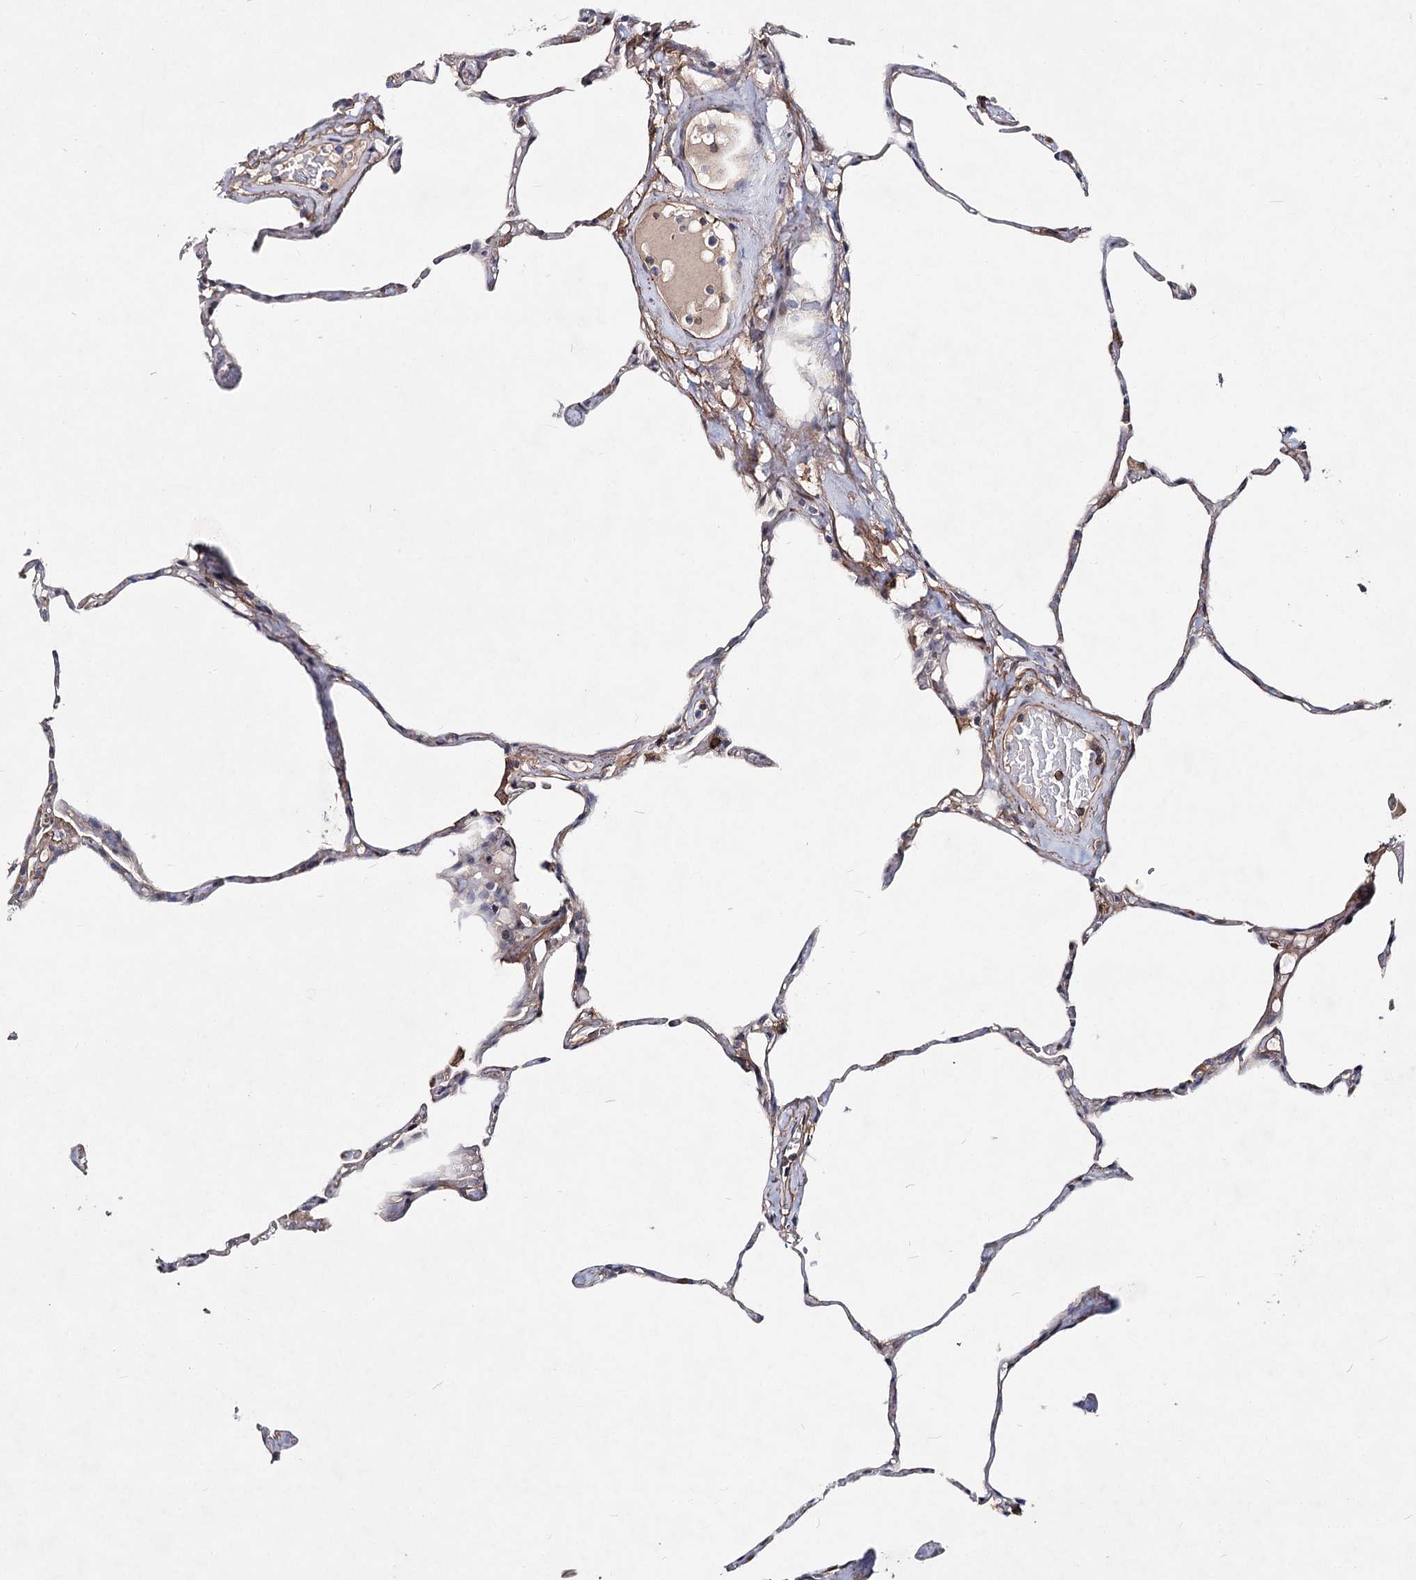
{"staining": {"intensity": "weak", "quantity": "25%-75%", "location": "cytoplasmic/membranous"}, "tissue": "lung", "cell_type": "Alveolar cells", "image_type": "normal", "snomed": [{"axis": "morphology", "description": "Normal tissue, NOS"}, {"axis": "topography", "description": "Lung"}], "caption": "Protein staining of normal lung reveals weak cytoplasmic/membranous expression in approximately 25%-75% of alveolar cells. (IHC, brightfield microscopy, high magnification).", "gene": "TMEM218", "patient": {"sex": "male", "age": 65}}